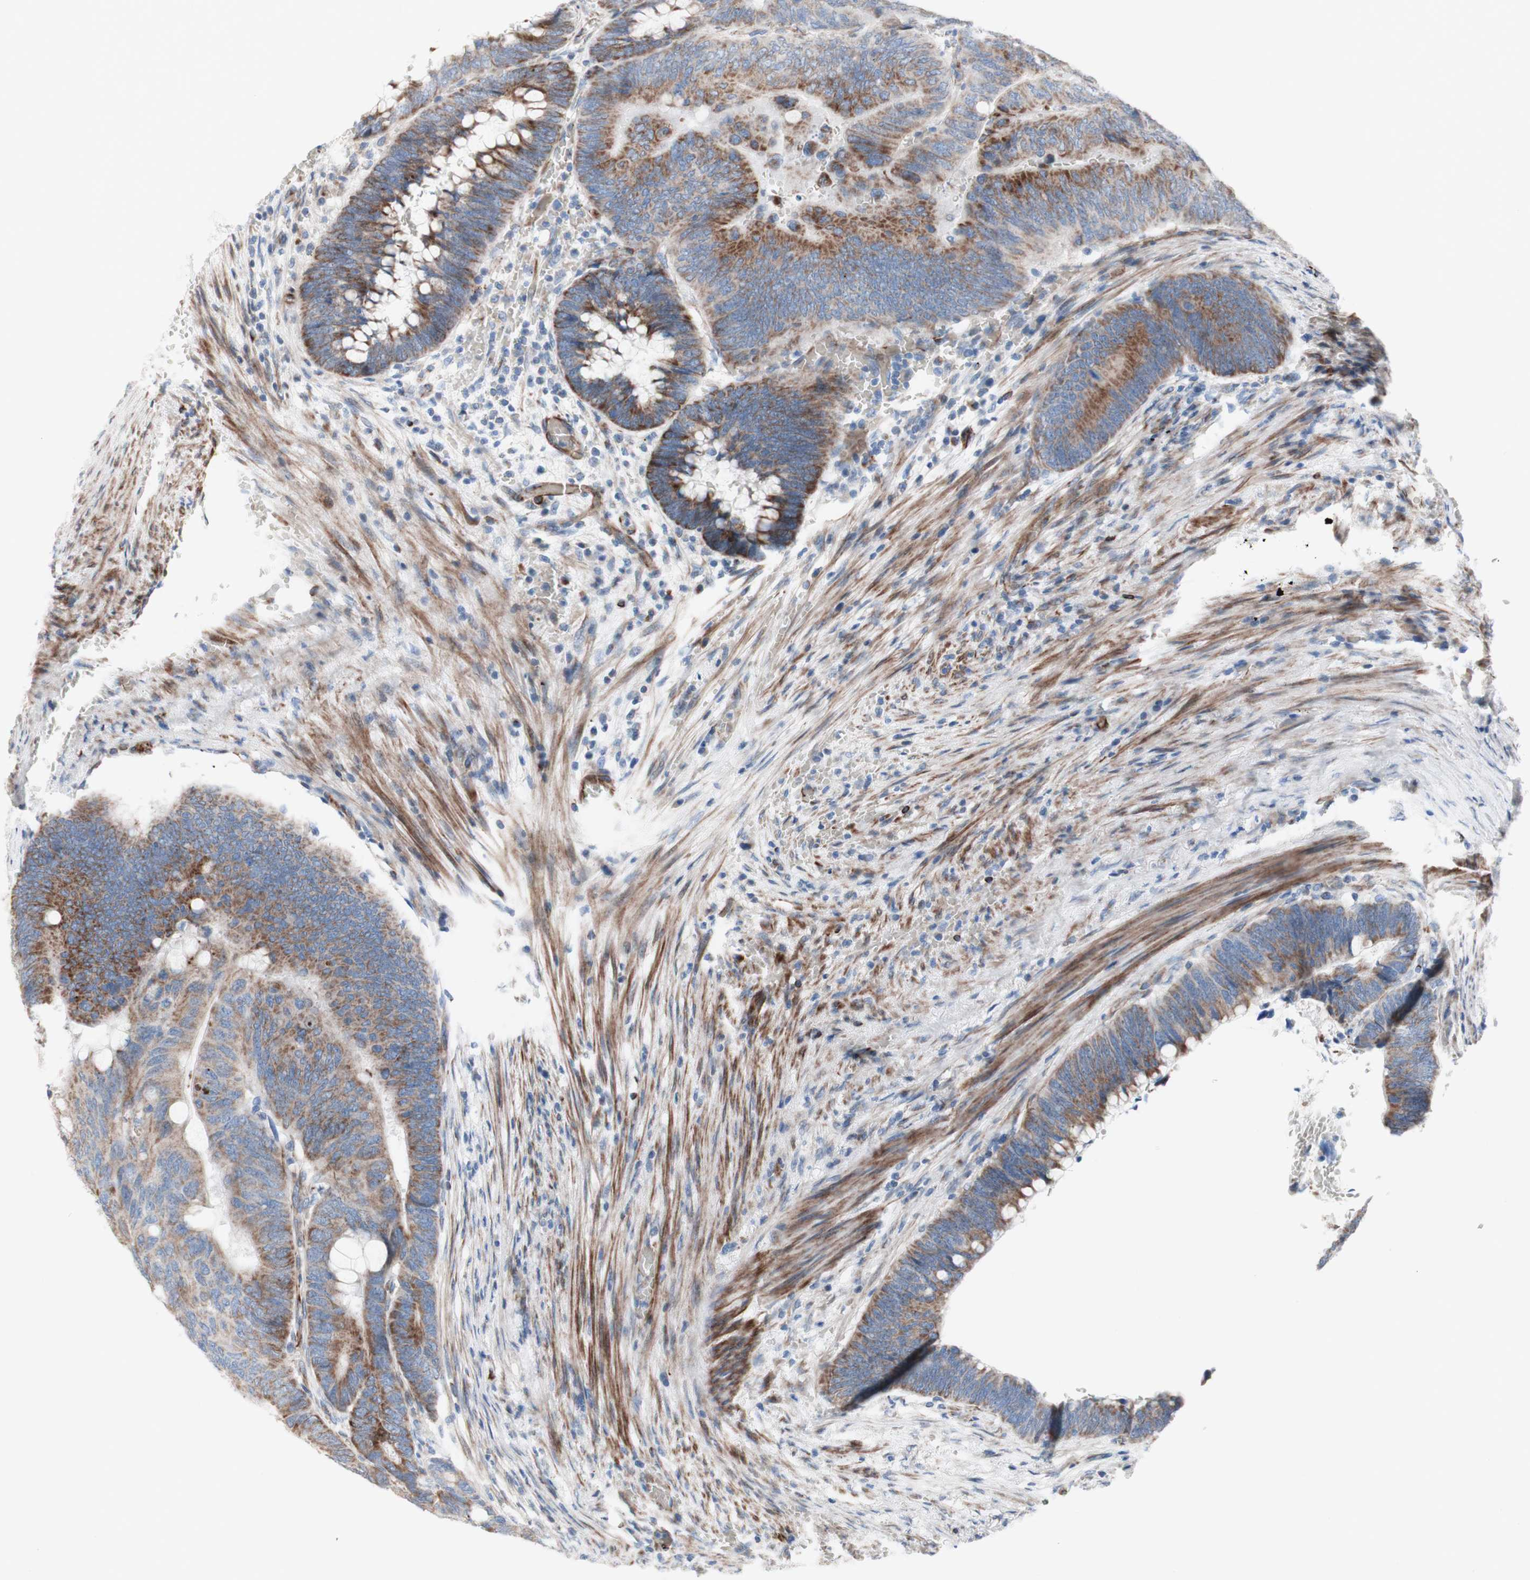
{"staining": {"intensity": "moderate", "quantity": ">75%", "location": "cytoplasmic/membranous"}, "tissue": "colorectal cancer", "cell_type": "Tumor cells", "image_type": "cancer", "snomed": [{"axis": "morphology", "description": "Normal tissue, NOS"}, {"axis": "morphology", "description": "Adenocarcinoma, NOS"}, {"axis": "topography", "description": "Rectum"}, {"axis": "topography", "description": "Peripheral nerve tissue"}], "caption": "Tumor cells display medium levels of moderate cytoplasmic/membranous expression in approximately >75% of cells in colorectal cancer.", "gene": "AGPAT5", "patient": {"sex": "male", "age": 92}}